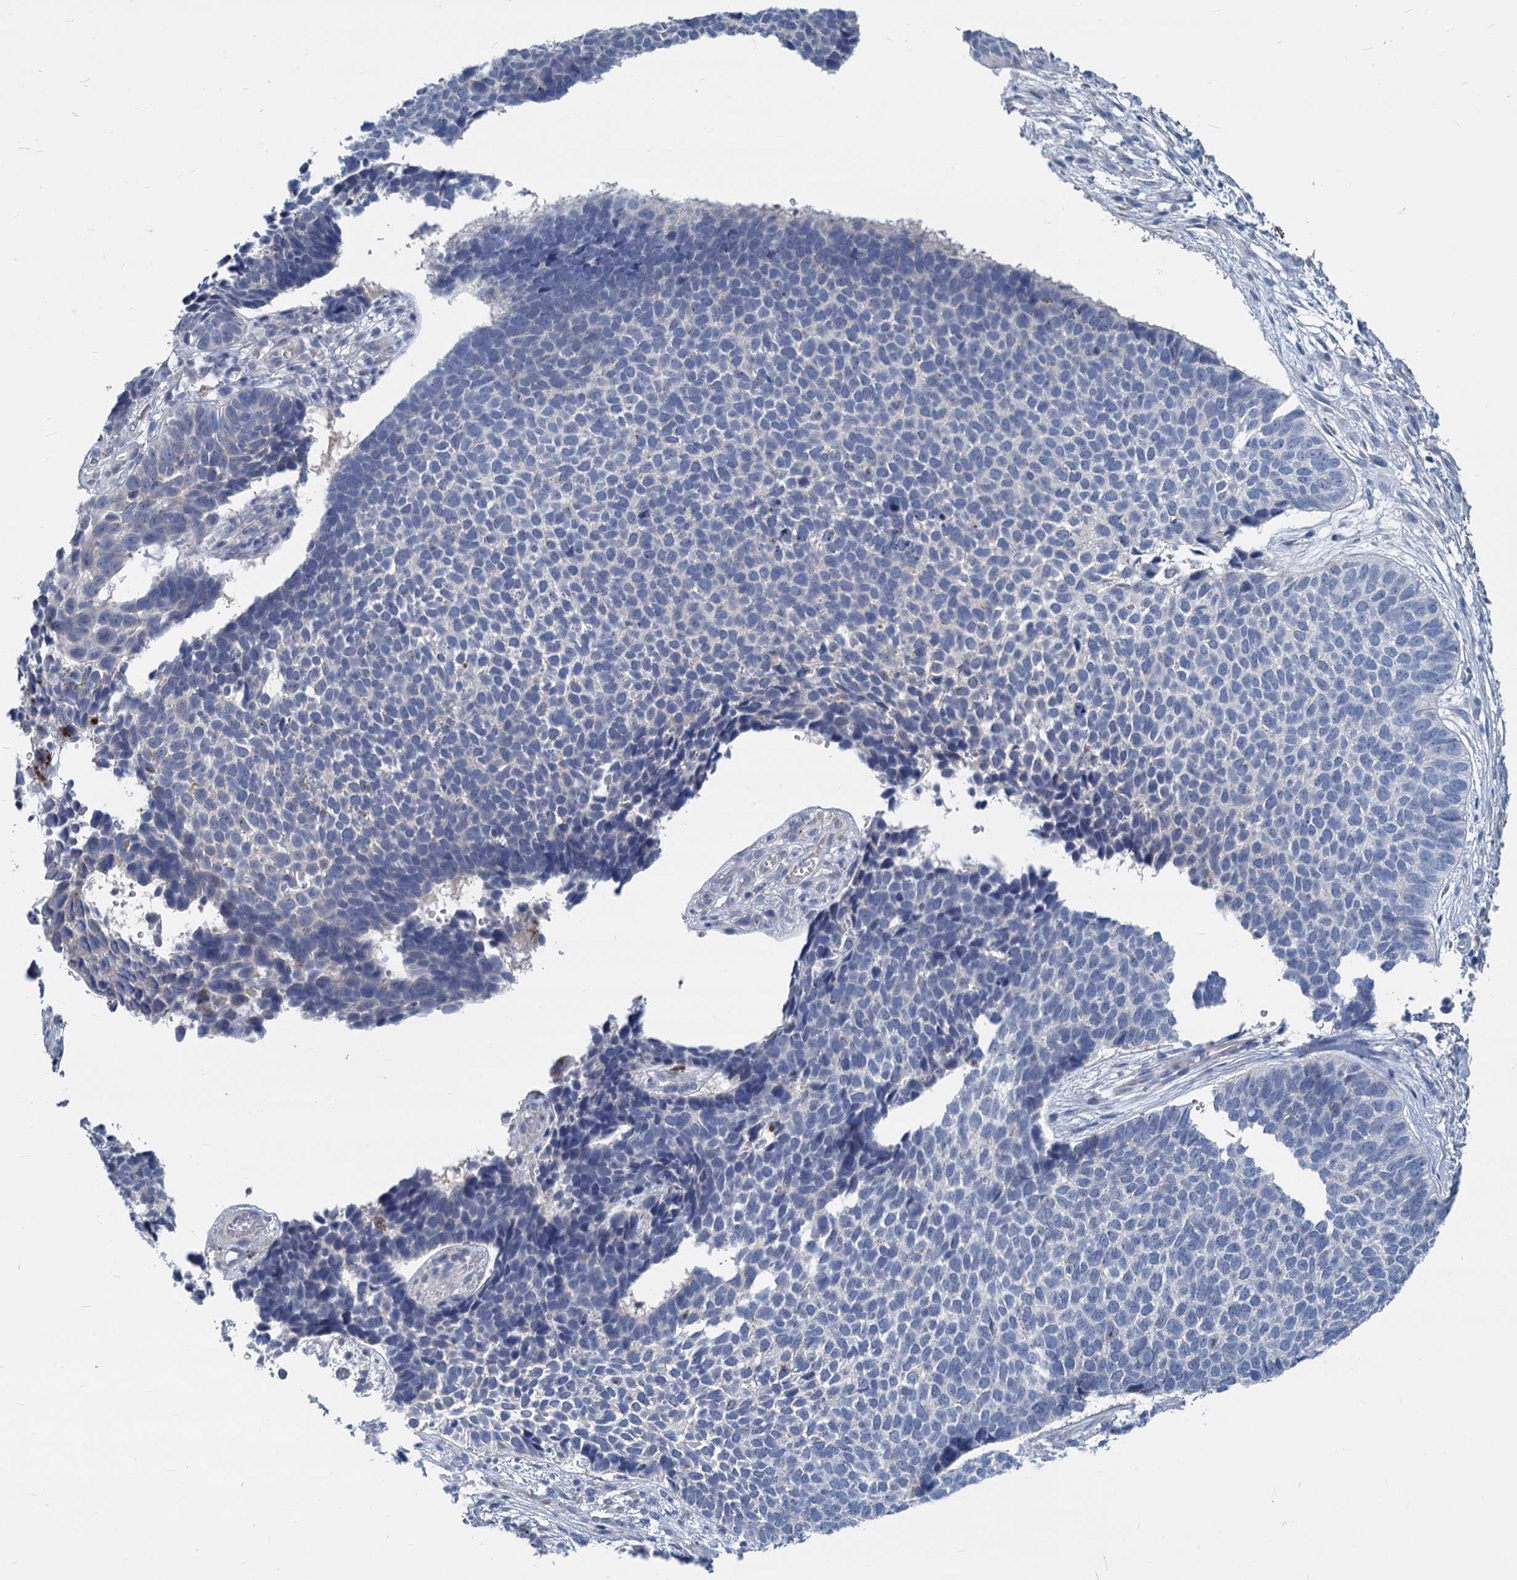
{"staining": {"intensity": "negative", "quantity": "none", "location": "none"}, "tissue": "skin cancer", "cell_type": "Tumor cells", "image_type": "cancer", "snomed": [{"axis": "morphology", "description": "Basal cell carcinoma"}, {"axis": "topography", "description": "Skin"}], "caption": "An immunohistochemistry micrograph of skin basal cell carcinoma is shown. There is no staining in tumor cells of skin basal cell carcinoma. (Immunohistochemistry (ihc), brightfield microscopy, high magnification).", "gene": "GSTM3", "patient": {"sex": "female", "age": 84}}